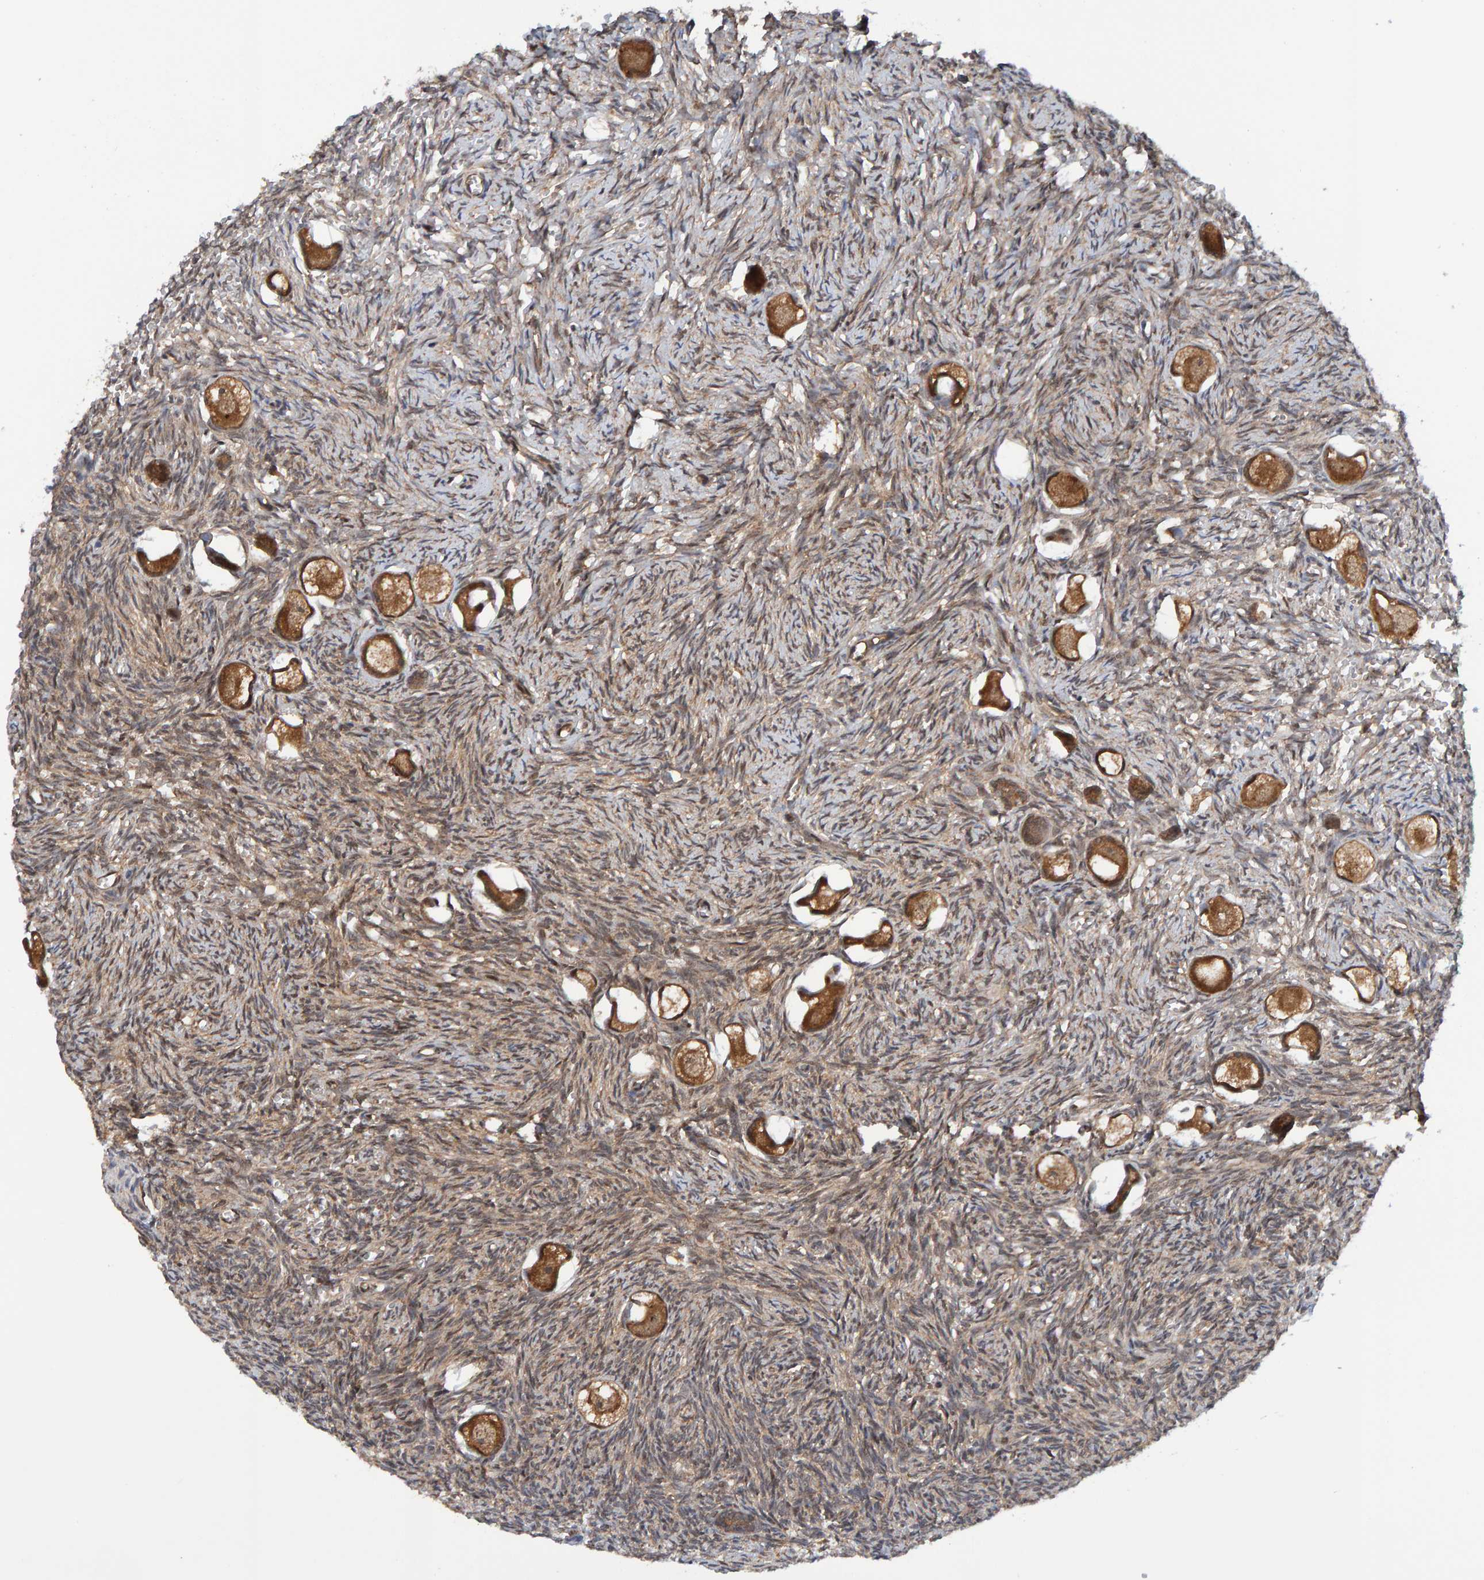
{"staining": {"intensity": "strong", "quantity": ">75%", "location": "cytoplasmic/membranous"}, "tissue": "ovary", "cell_type": "Follicle cells", "image_type": "normal", "snomed": [{"axis": "morphology", "description": "Normal tissue, NOS"}, {"axis": "topography", "description": "Ovary"}], "caption": "IHC micrograph of benign human ovary stained for a protein (brown), which demonstrates high levels of strong cytoplasmic/membranous staining in approximately >75% of follicle cells.", "gene": "SCRN2", "patient": {"sex": "female", "age": 27}}